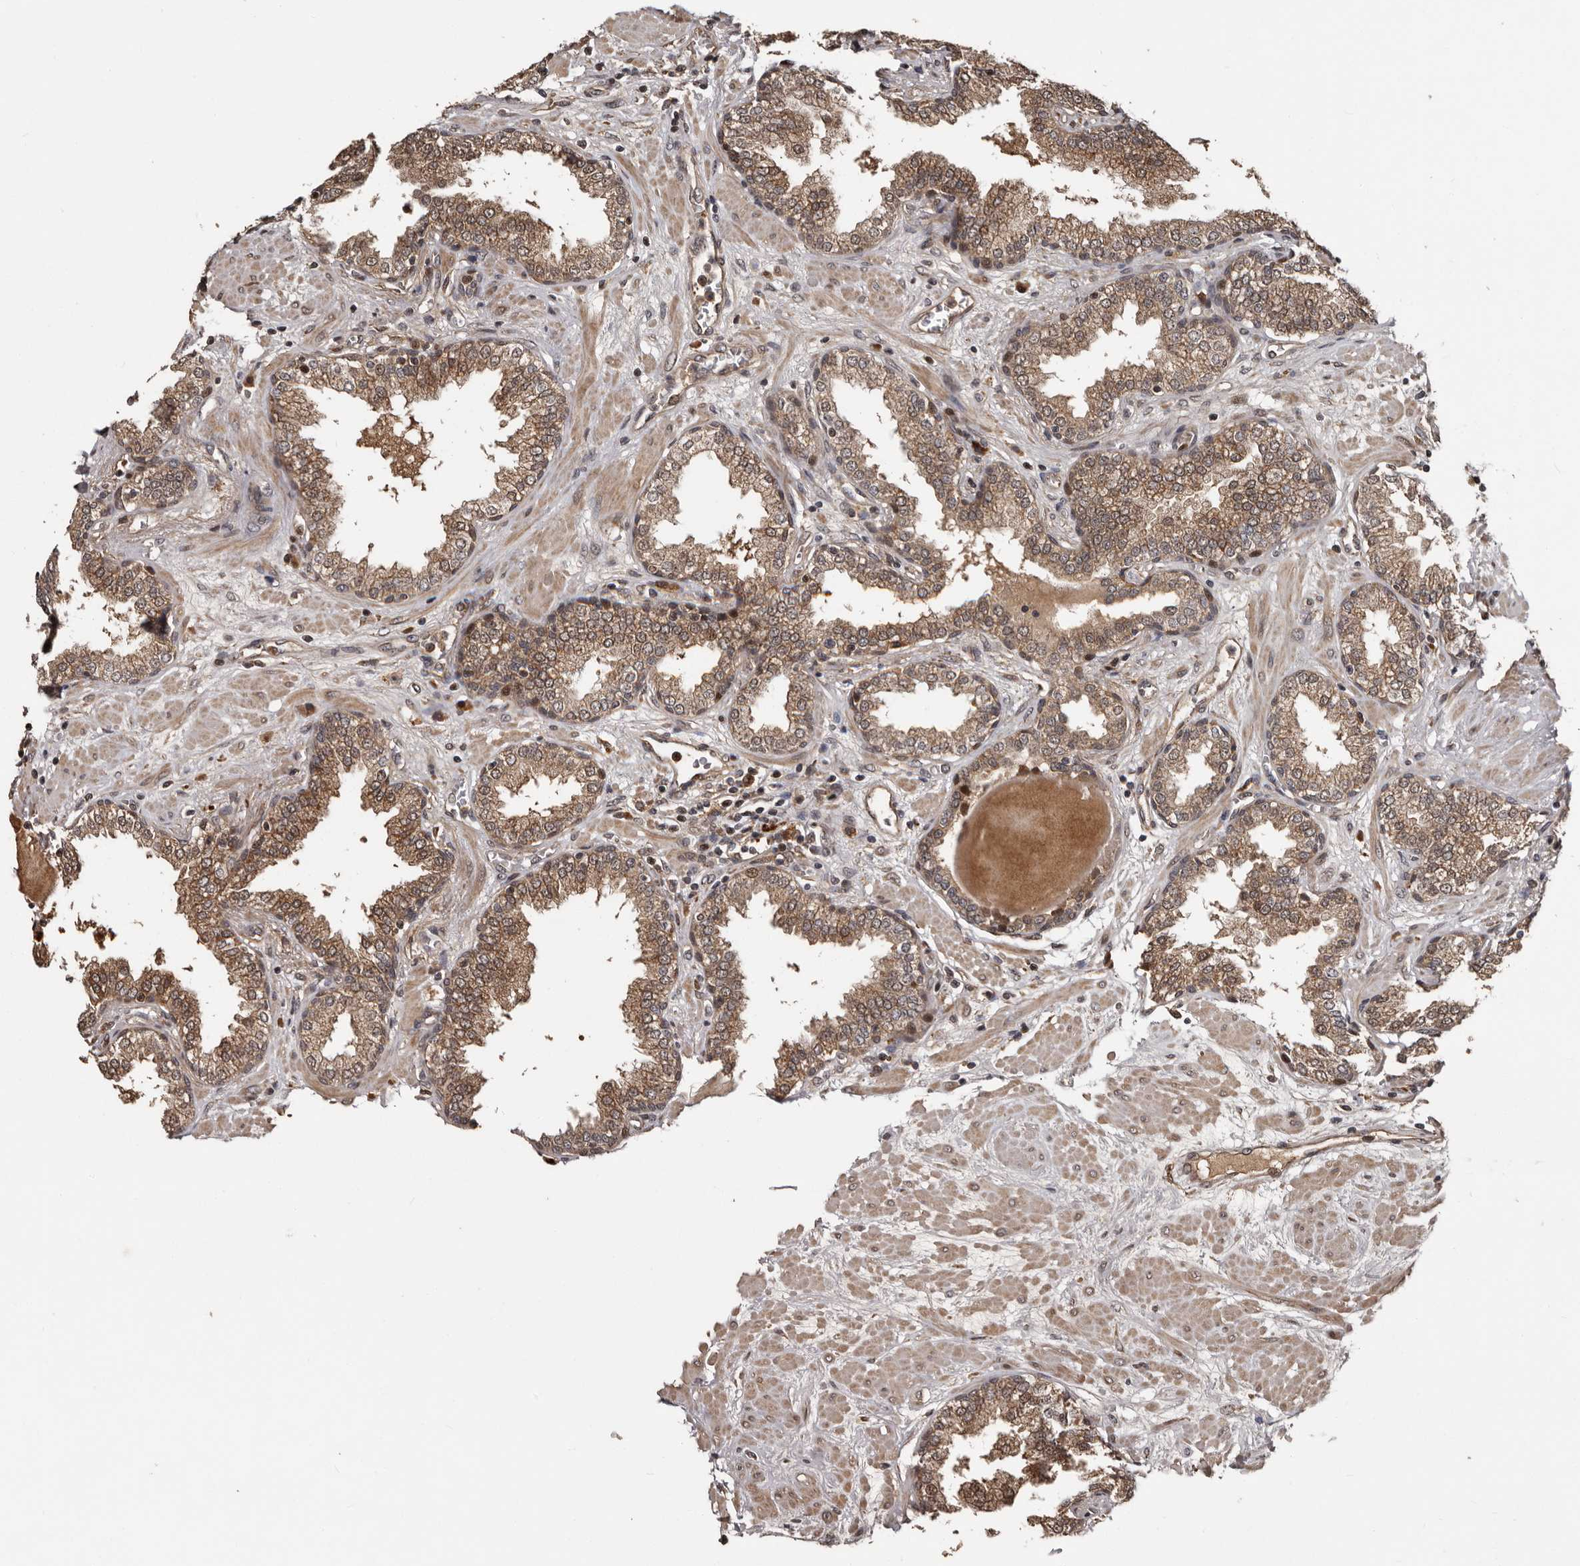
{"staining": {"intensity": "moderate", "quantity": "25%-75%", "location": "cytoplasmic/membranous"}, "tissue": "prostate", "cell_type": "Glandular cells", "image_type": "normal", "snomed": [{"axis": "morphology", "description": "Normal tissue, NOS"}, {"axis": "topography", "description": "Prostate"}], "caption": "Prostate stained with DAB IHC shows medium levels of moderate cytoplasmic/membranous positivity in approximately 25%-75% of glandular cells. (brown staining indicates protein expression, while blue staining denotes nuclei).", "gene": "SERTAD4", "patient": {"sex": "male", "age": 51}}